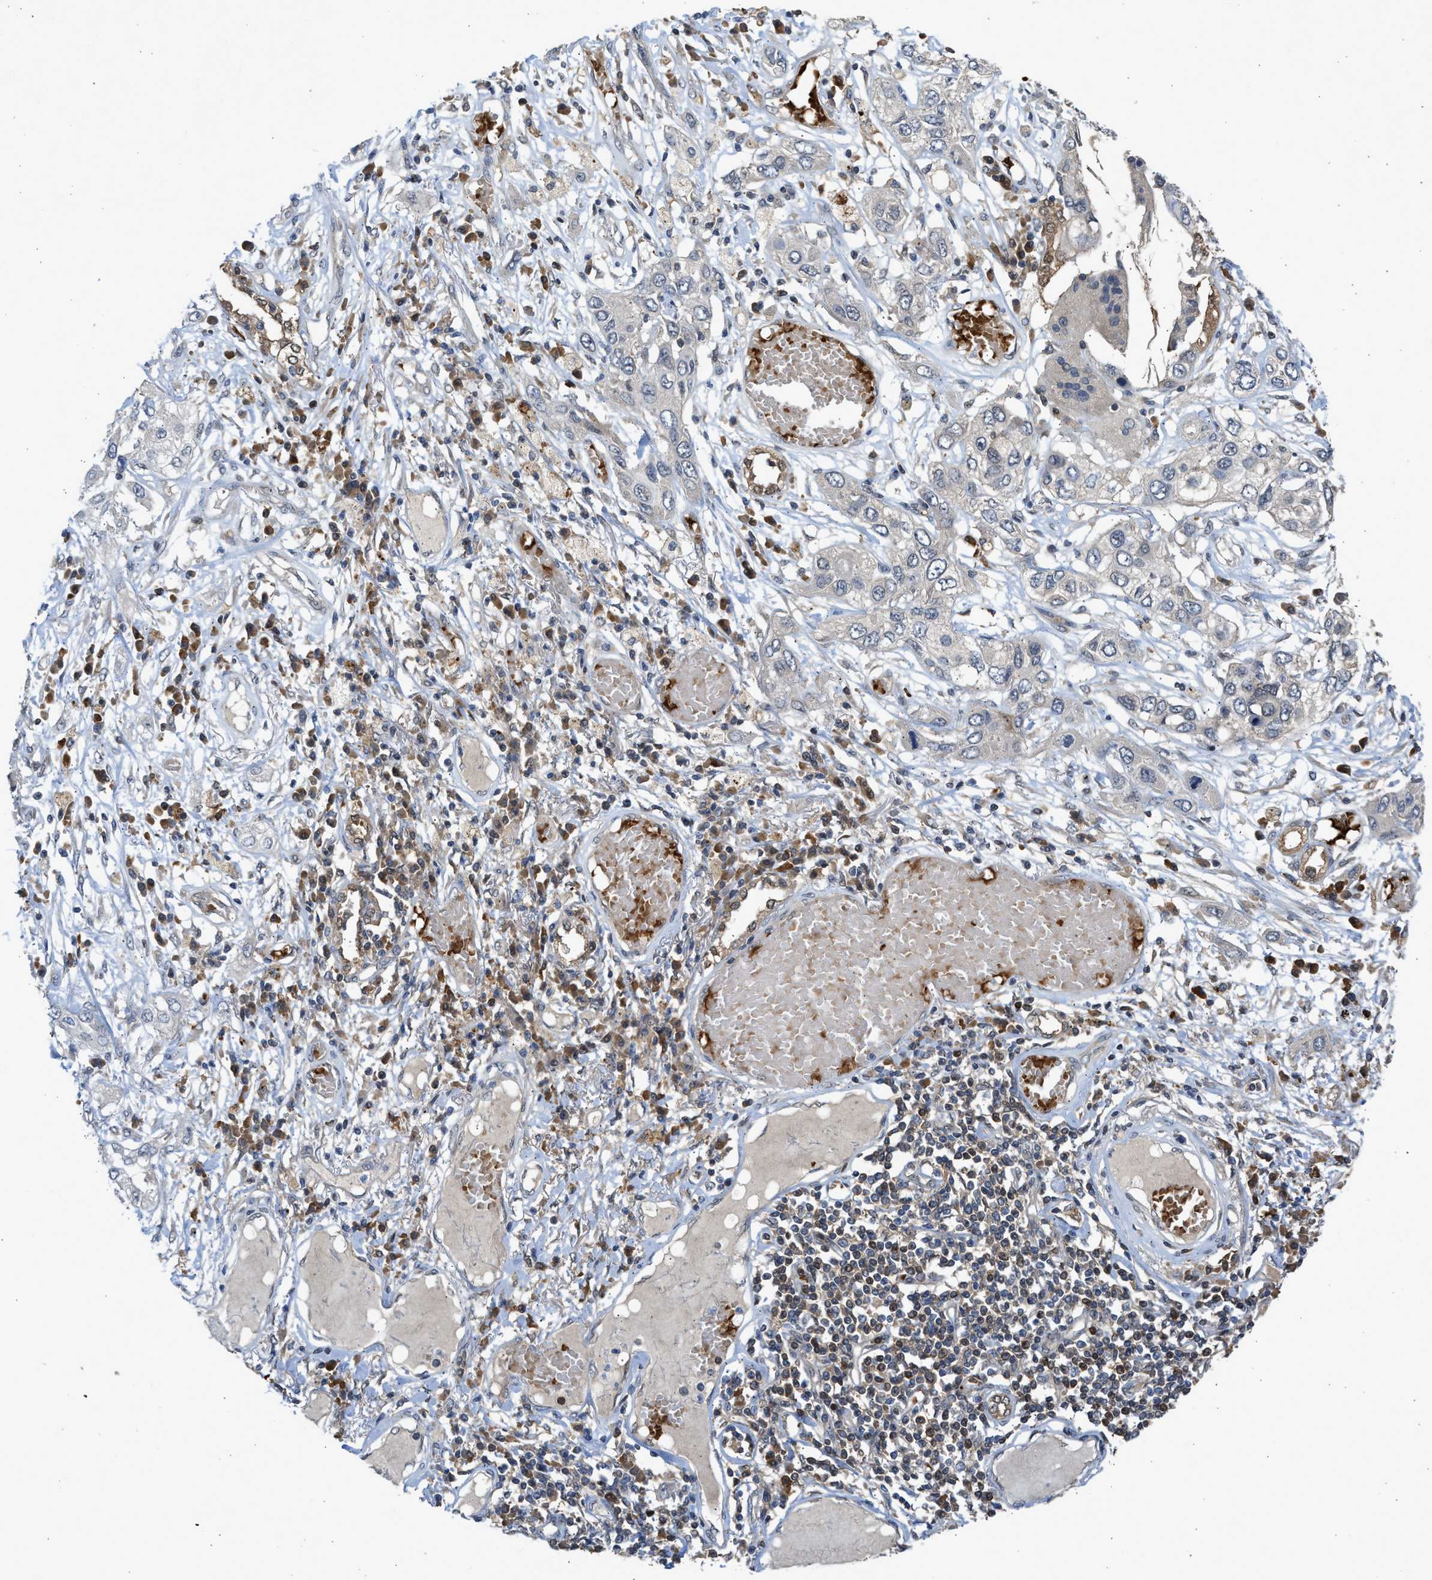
{"staining": {"intensity": "weak", "quantity": "<25%", "location": "cytoplasmic/membranous"}, "tissue": "lung cancer", "cell_type": "Tumor cells", "image_type": "cancer", "snomed": [{"axis": "morphology", "description": "Squamous cell carcinoma, NOS"}, {"axis": "topography", "description": "Lung"}], "caption": "An immunohistochemistry (IHC) micrograph of lung cancer is shown. There is no staining in tumor cells of lung cancer. Brightfield microscopy of immunohistochemistry stained with DAB (brown) and hematoxylin (blue), captured at high magnification.", "gene": "MAPK7", "patient": {"sex": "male", "age": 71}}